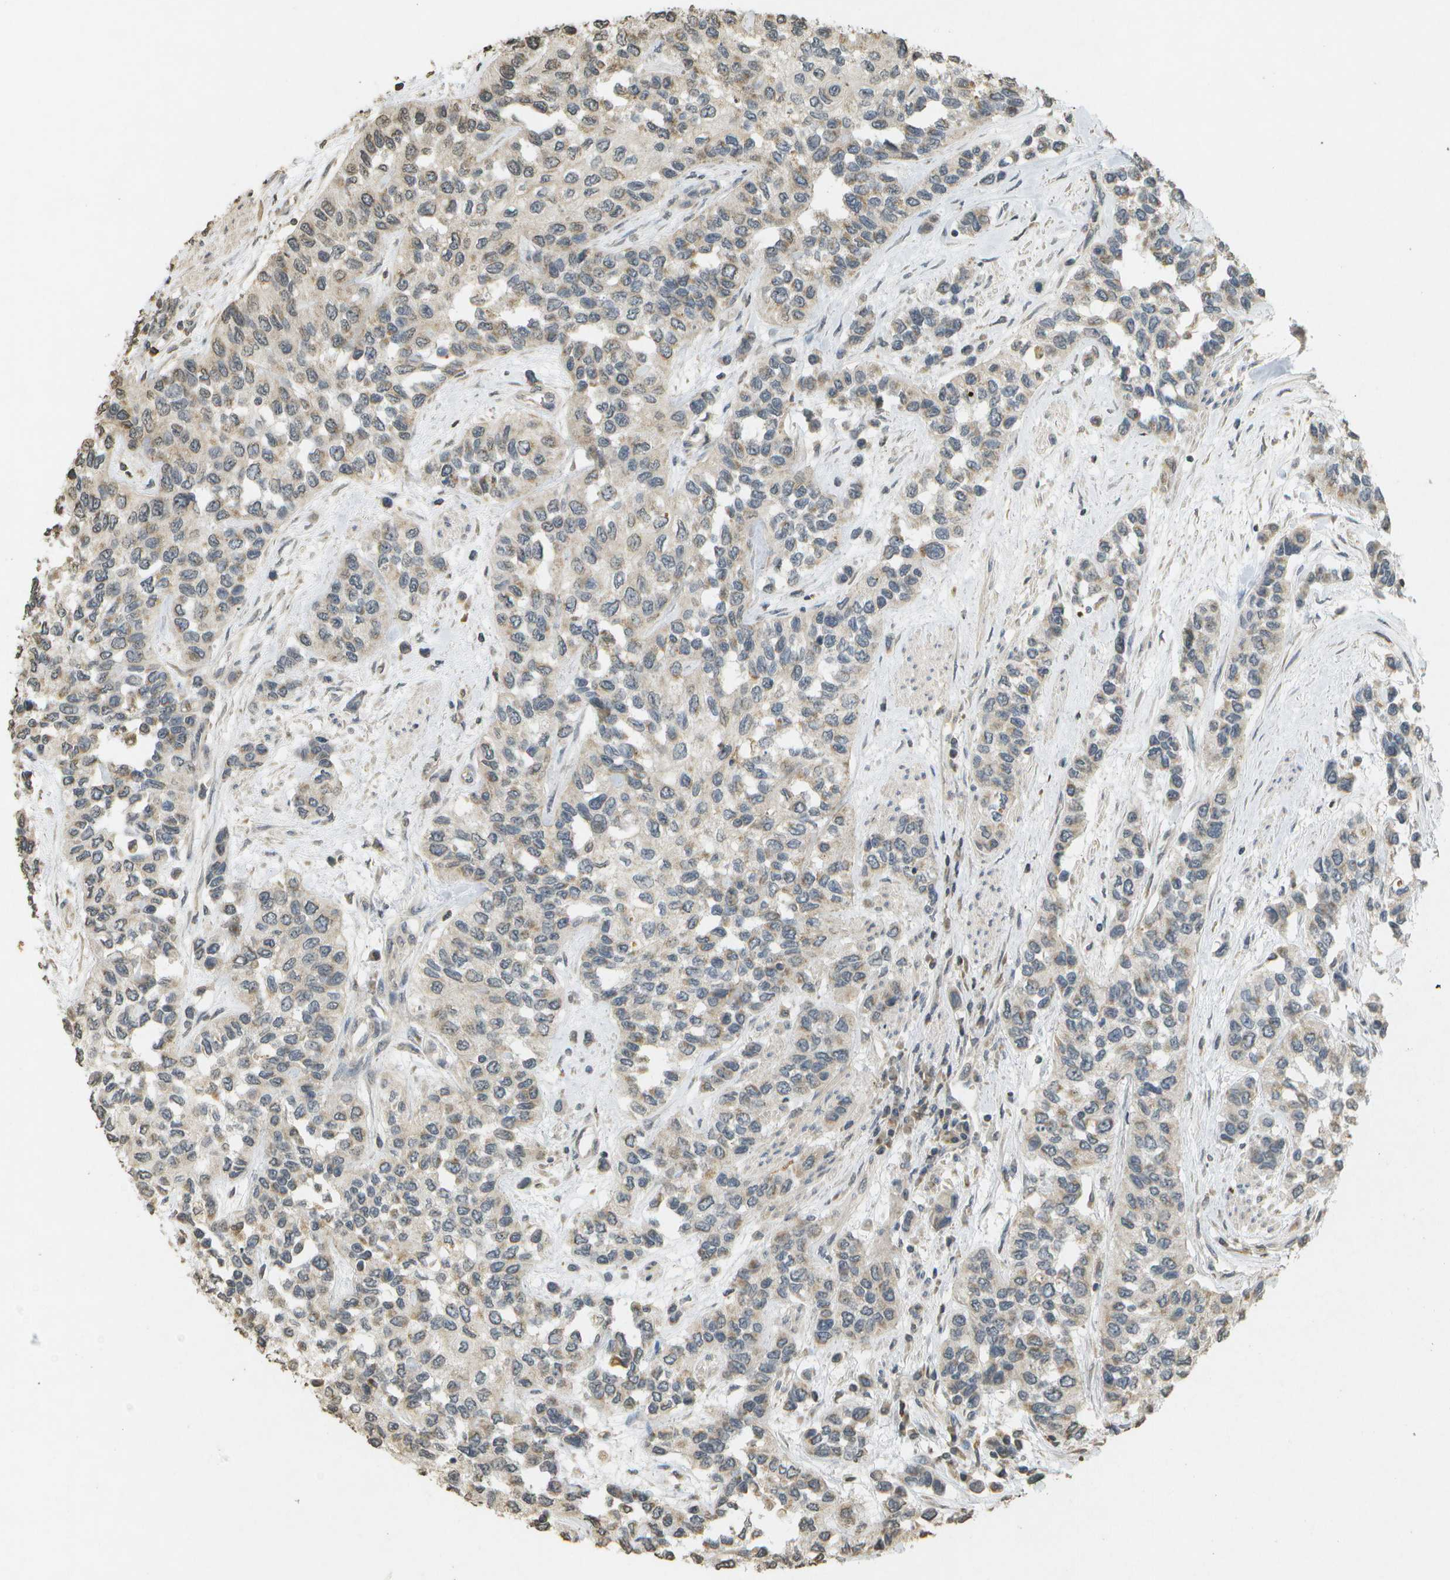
{"staining": {"intensity": "weak", "quantity": "25%-75%", "location": "cytoplasmic/membranous"}, "tissue": "urothelial cancer", "cell_type": "Tumor cells", "image_type": "cancer", "snomed": [{"axis": "morphology", "description": "Urothelial carcinoma, High grade"}, {"axis": "topography", "description": "Urinary bladder"}], "caption": "Urothelial cancer stained for a protein reveals weak cytoplasmic/membranous positivity in tumor cells.", "gene": "RAB21", "patient": {"sex": "female", "age": 56}}